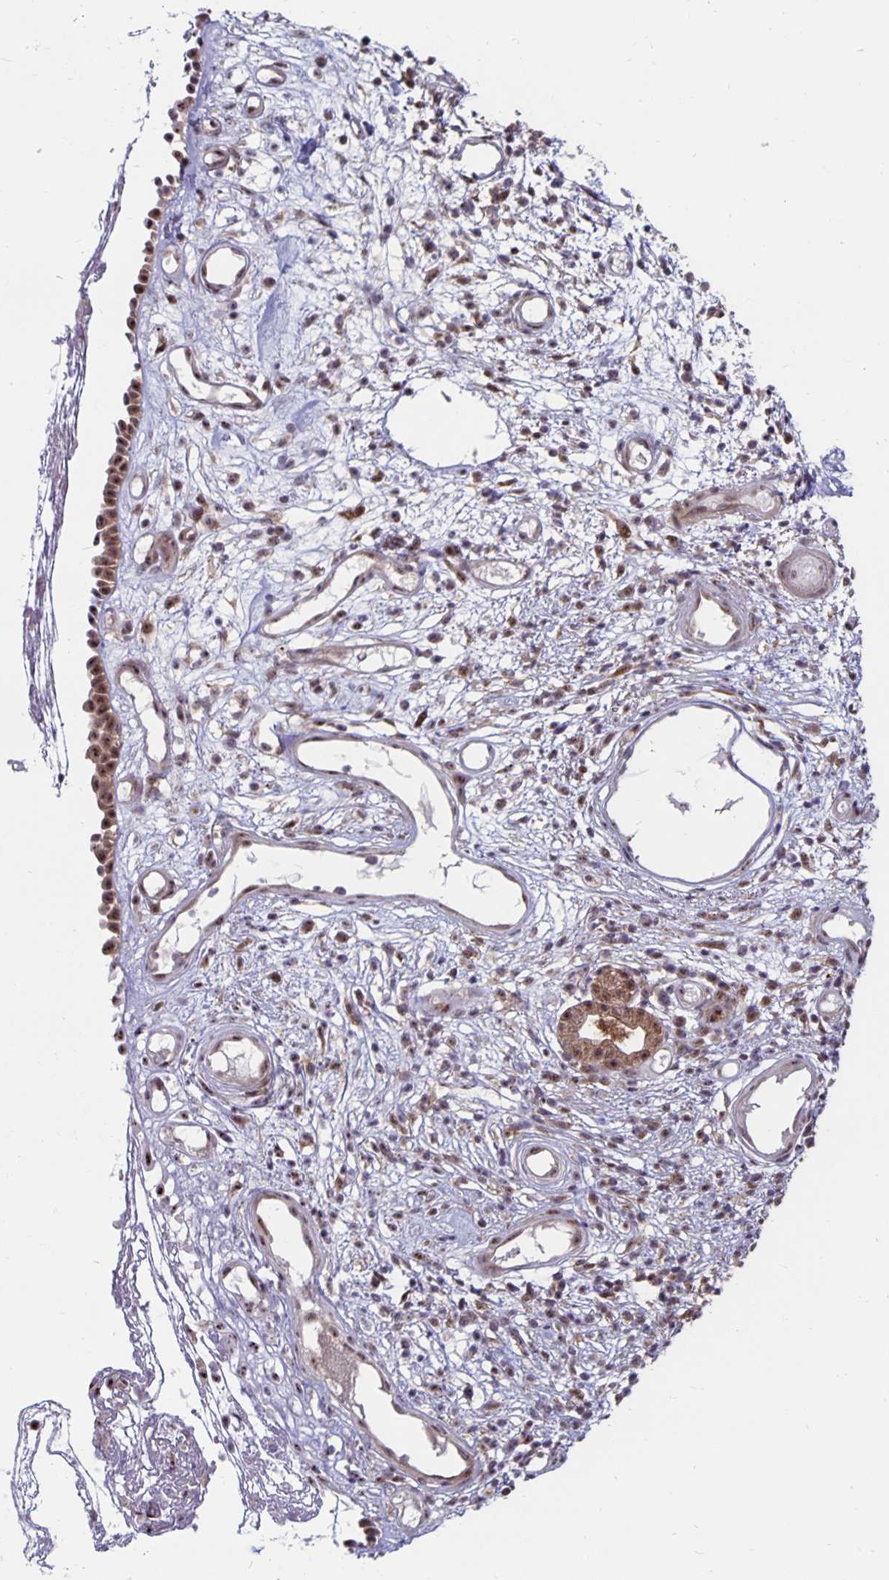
{"staining": {"intensity": "moderate", "quantity": ">75%", "location": "cytoplasmic/membranous,nuclear"}, "tissue": "nasopharynx", "cell_type": "Respiratory epithelial cells", "image_type": "normal", "snomed": [{"axis": "morphology", "description": "Normal tissue, NOS"}, {"axis": "morphology", "description": "Inflammation, NOS"}, {"axis": "topography", "description": "Nasopharynx"}], "caption": "Protein analysis of normal nasopharynx shows moderate cytoplasmic/membranous,nuclear expression in approximately >75% of respiratory epithelial cells.", "gene": "EXOC6B", "patient": {"sex": "male", "age": 54}}